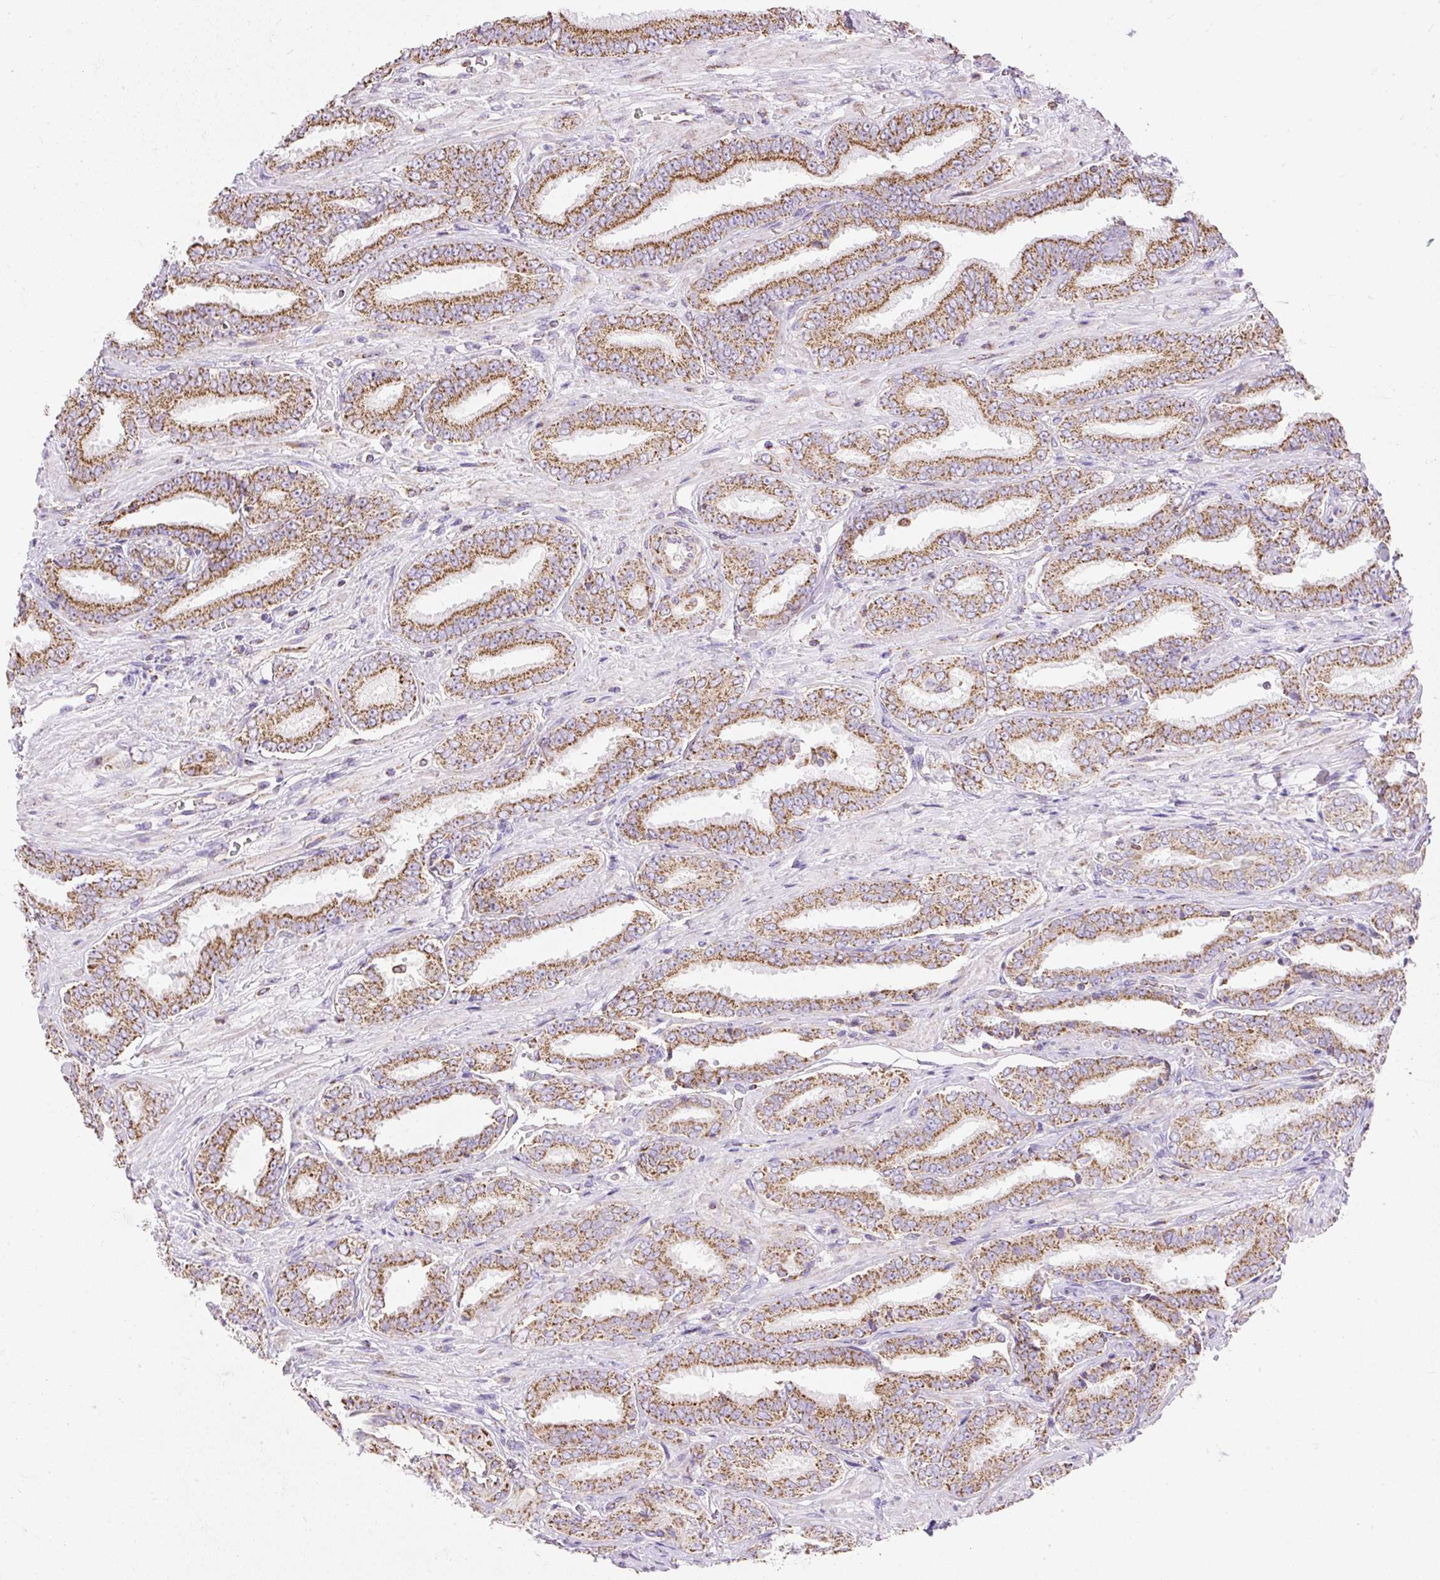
{"staining": {"intensity": "moderate", "quantity": ">75%", "location": "cytoplasmic/membranous"}, "tissue": "prostate cancer", "cell_type": "Tumor cells", "image_type": "cancer", "snomed": [{"axis": "morphology", "description": "Adenocarcinoma, High grade"}, {"axis": "topography", "description": "Prostate"}], "caption": "Protein analysis of prostate high-grade adenocarcinoma tissue exhibits moderate cytoplasmic/membranous expression in about >75% of tumor cells.", "gene": "DAAM2", "patient": {"sex": "male", "age": 72}}